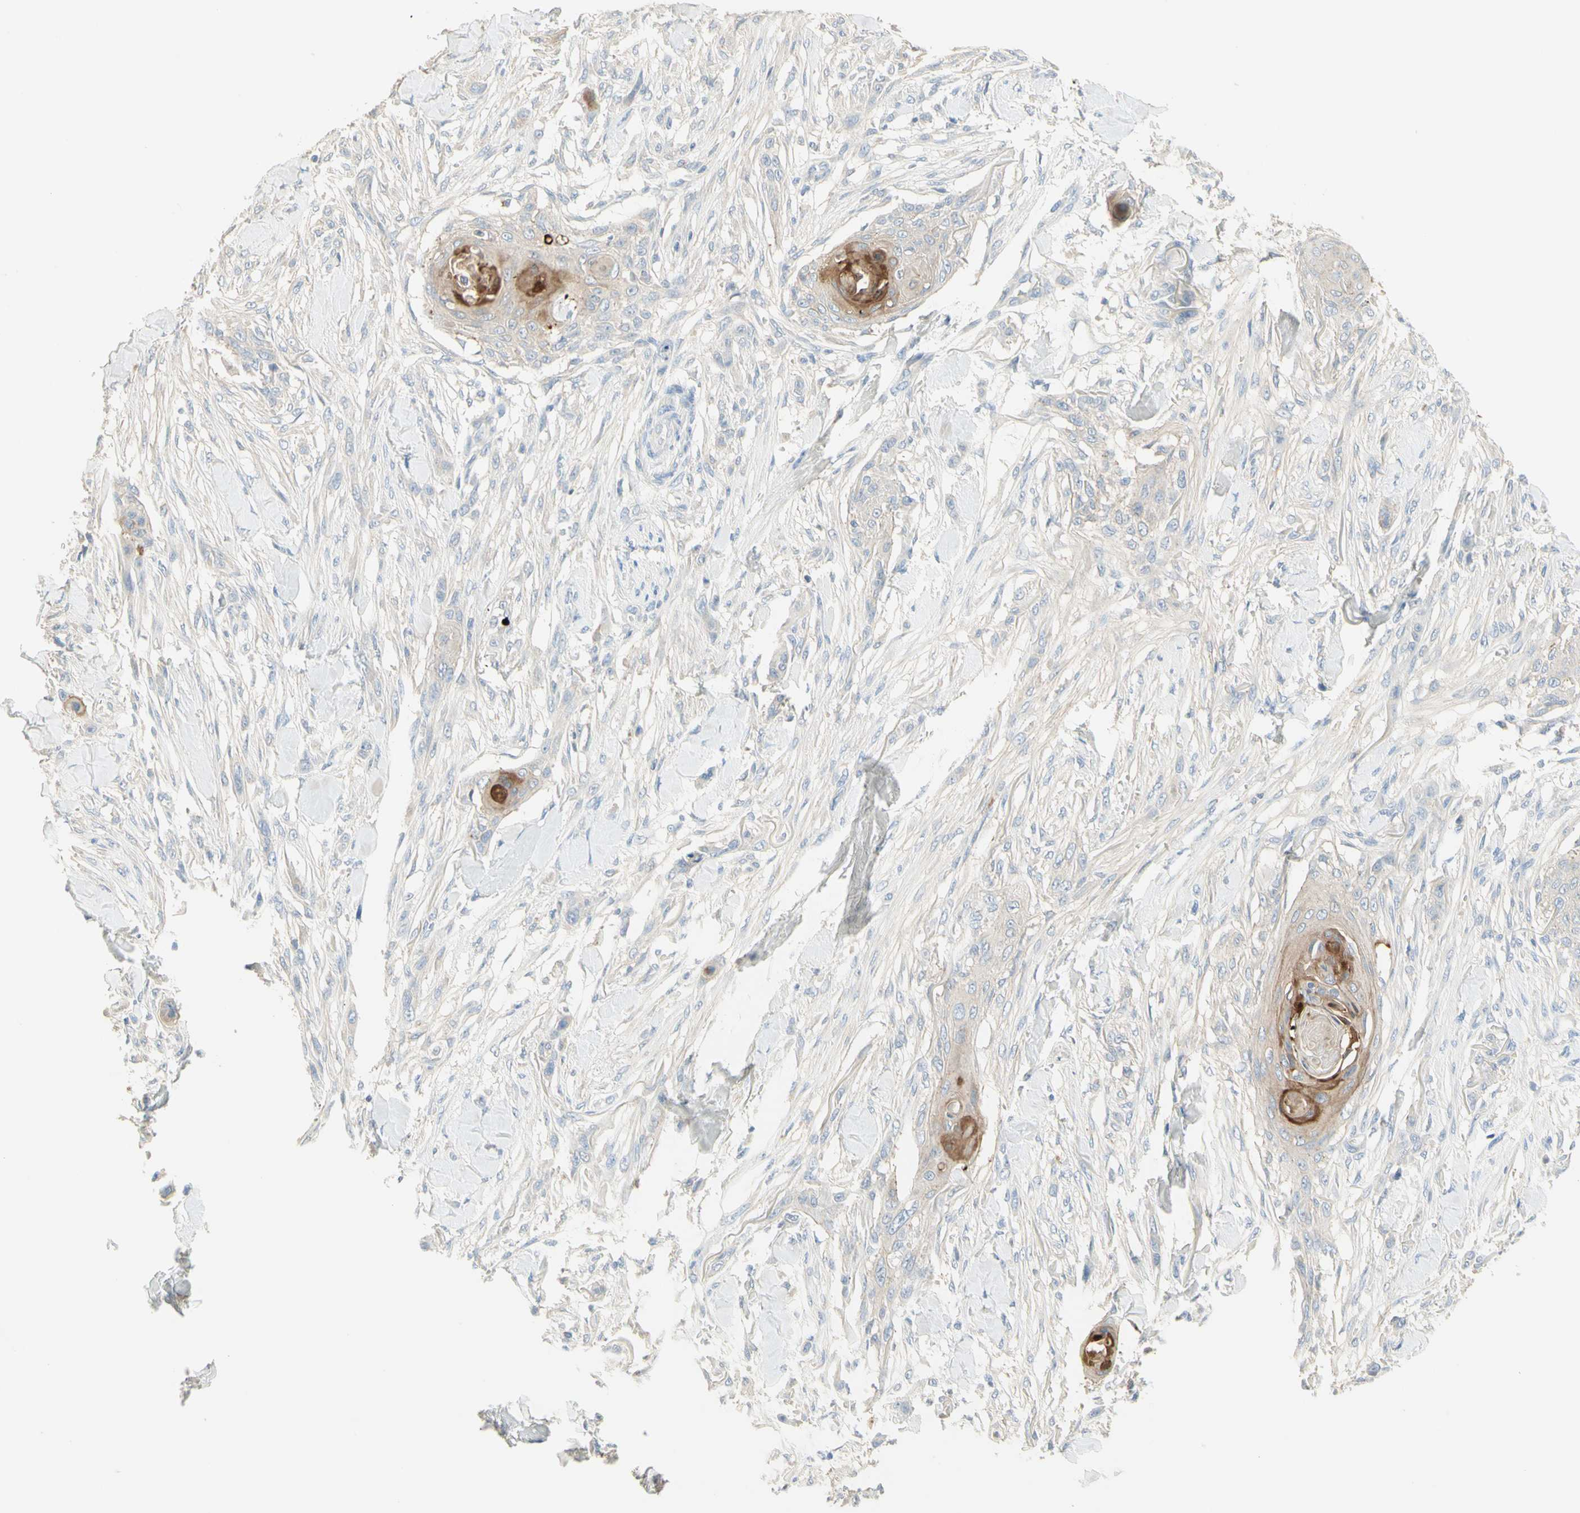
{"staining": {"intensity": "moderate", "quantity": "25%-75%", "location": "cytoplasmic/membranous"}, "tissue": "skin cancer", "cell_type": "Tumor cells", "image_type": "cancer", "snomed": [{"axis": "morphology", "description": "Squamous cell carcinoma, NOS"}, {"axis": "topography", "description": "Skin"}], "caption": "Moderate cytoplasmic/membranous positivity is seen in about 25%-75% of tumor cells in skin cancer. The protein of interest is stained brown, and the nuclei are stained in blue (DAB IHC with brightfield microscopy, high magnification).", "gene": "NECTIN4", "patient": {"sex": "female", "age": 59}}